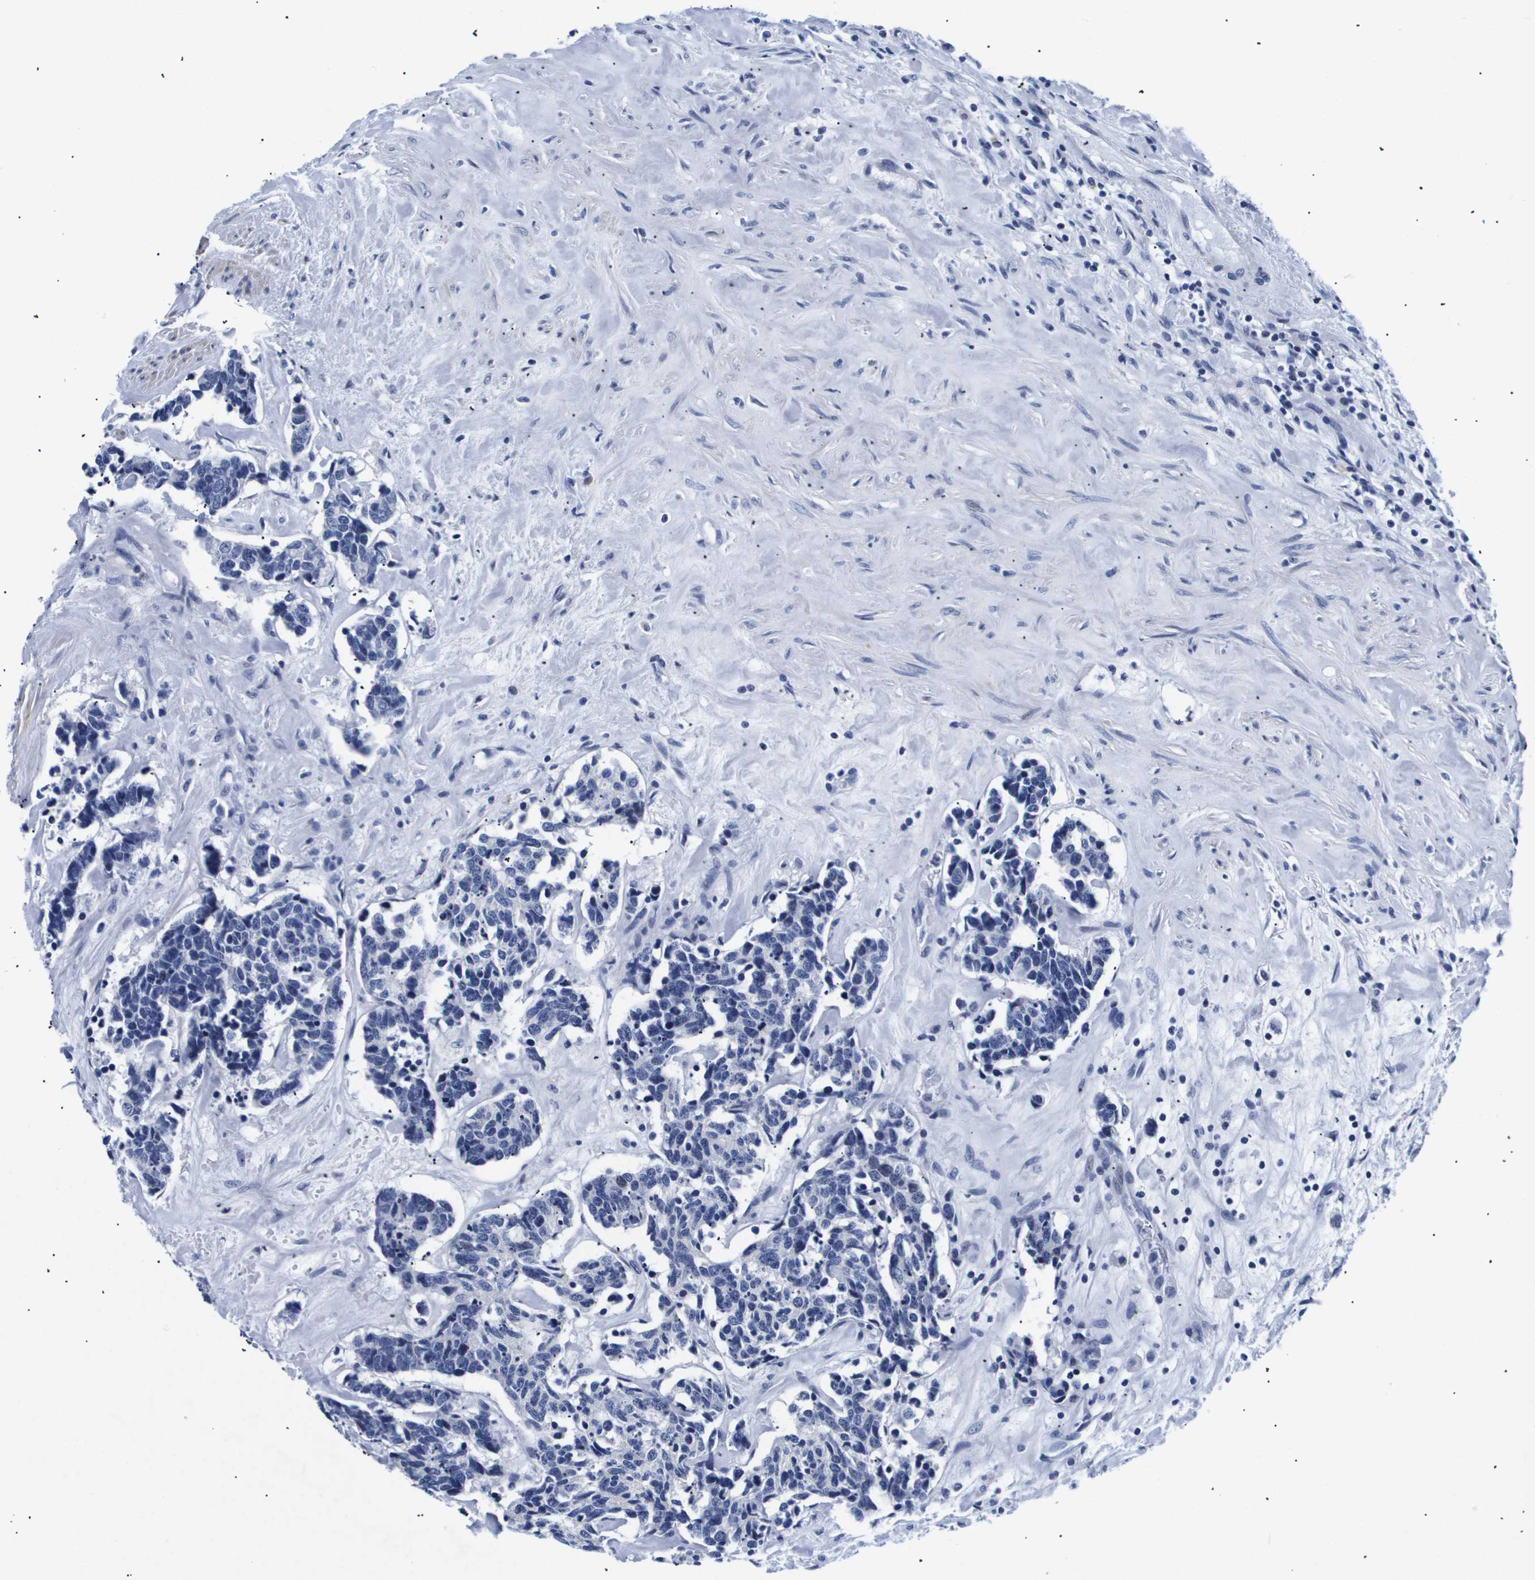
{"staining": {"intensity": "negative", "quantity": "none", "location": "none"}, "tissue": "carcinoid", "cell_type": "Tumor cells", "image_type": "cancer", "snomed": [{"axis": "morphology", "description": "Carcinoma, NOS"}, {"axis": "morphology", "description": "Carcinoid, malignant, NOS"}, {"axis": "topography", "description": "Urinary bladder"}], "caption": "This is a histopathology image of immunohistochemistry staining of malignant carcinoid, which shows no positivity in tumor cells.", "gene": "SHD", "patient": {"sex": "male", "age": 57}}